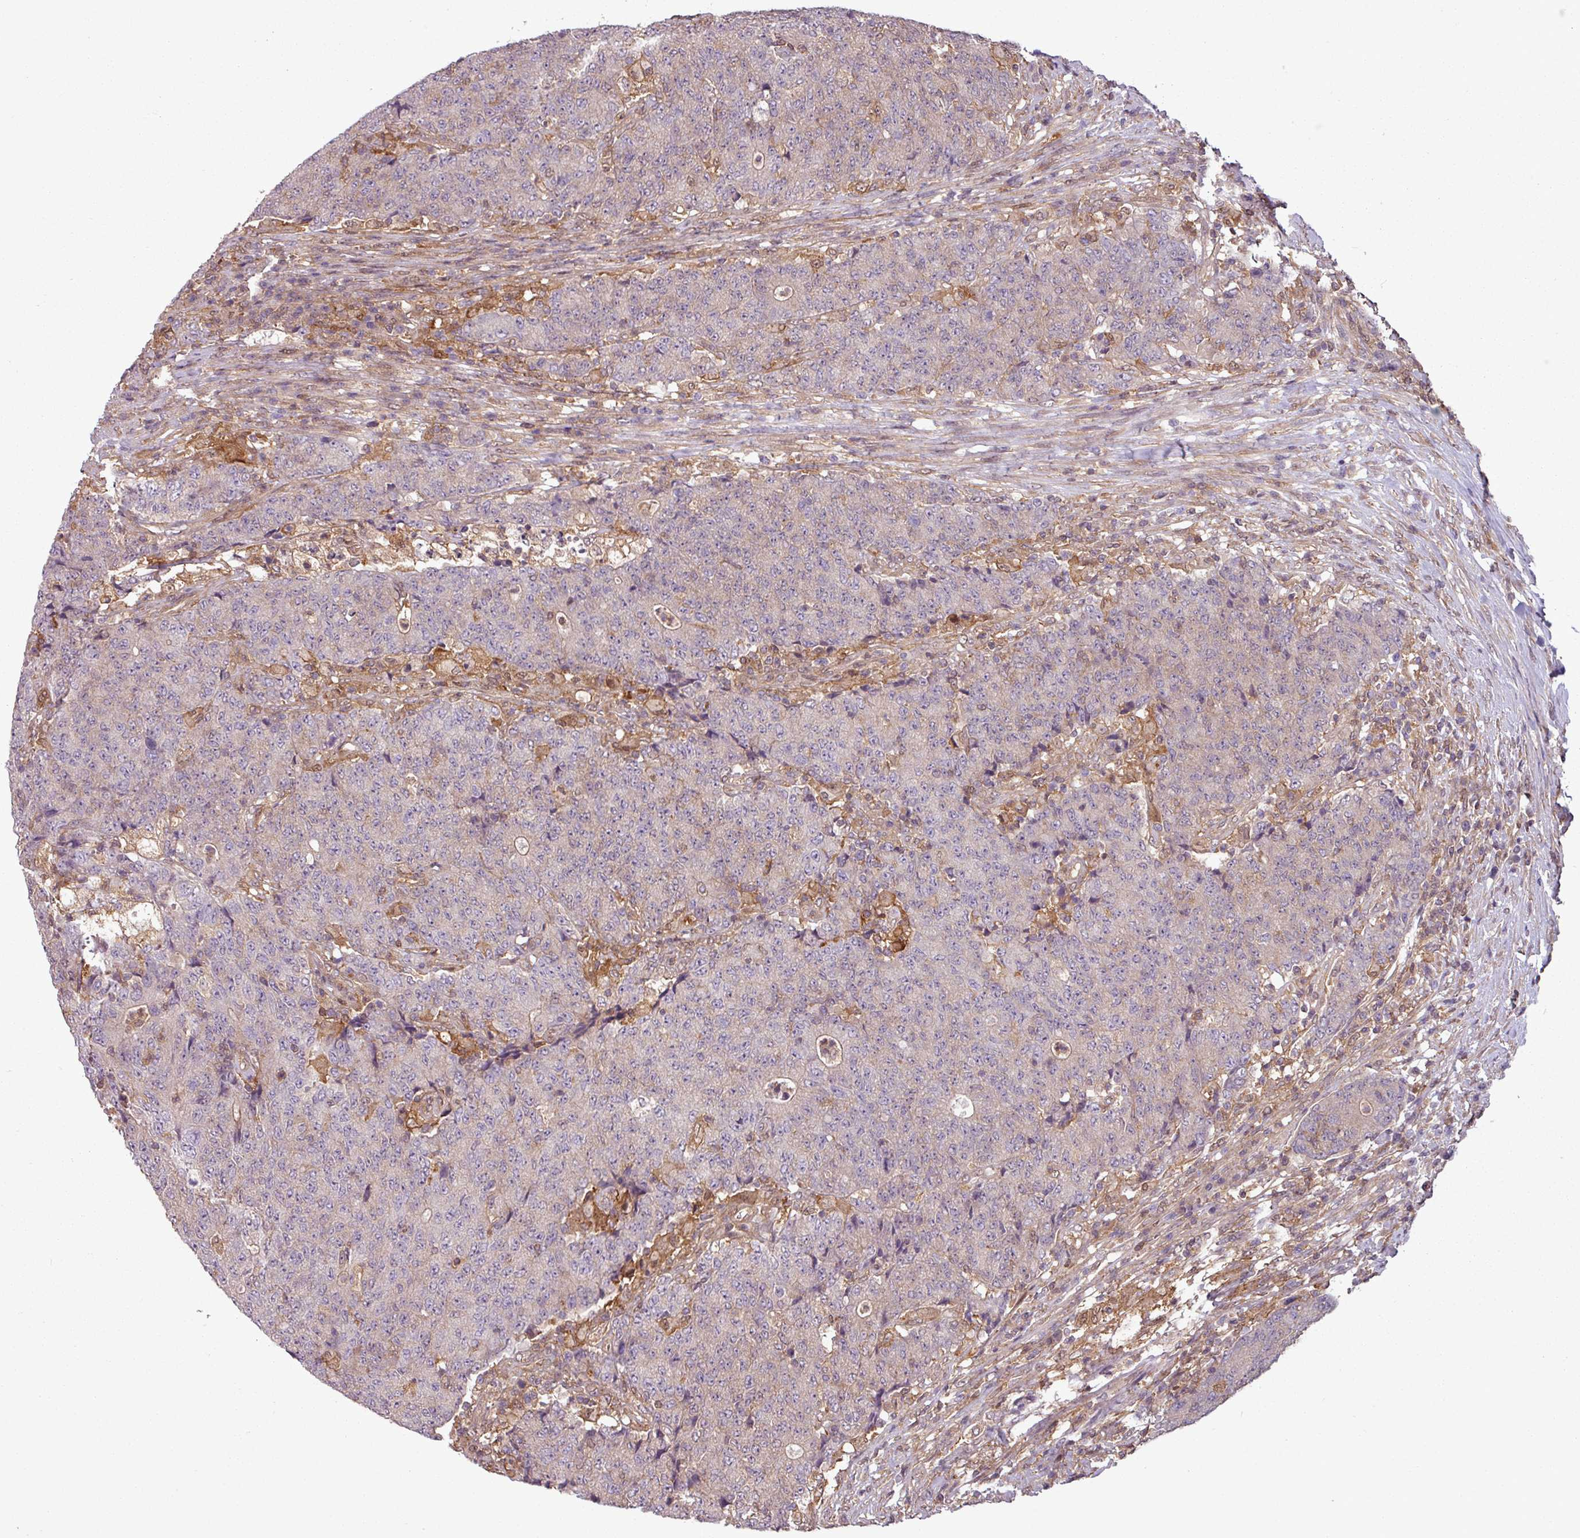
{"staining": {"intensity": "weak", "quantity": "<25%", "location": "cytoplasmic/membranous"}, "tissue": "colorectal cancer", "cell_type": "Tumor cells", "image_type": "cancer", "snomed": [{"axis": "morphology", "description": "Adenocarcinoma, NOS"}, {"axis": "topography", "description": "Colon"}], "caption": "Immunohistochemical staining of human colorectal adenocarcinoma shows no significant positivity in tumor cells.", "gene": "SH3BGRL", "patient": {"sex": "female", "age": 75}}